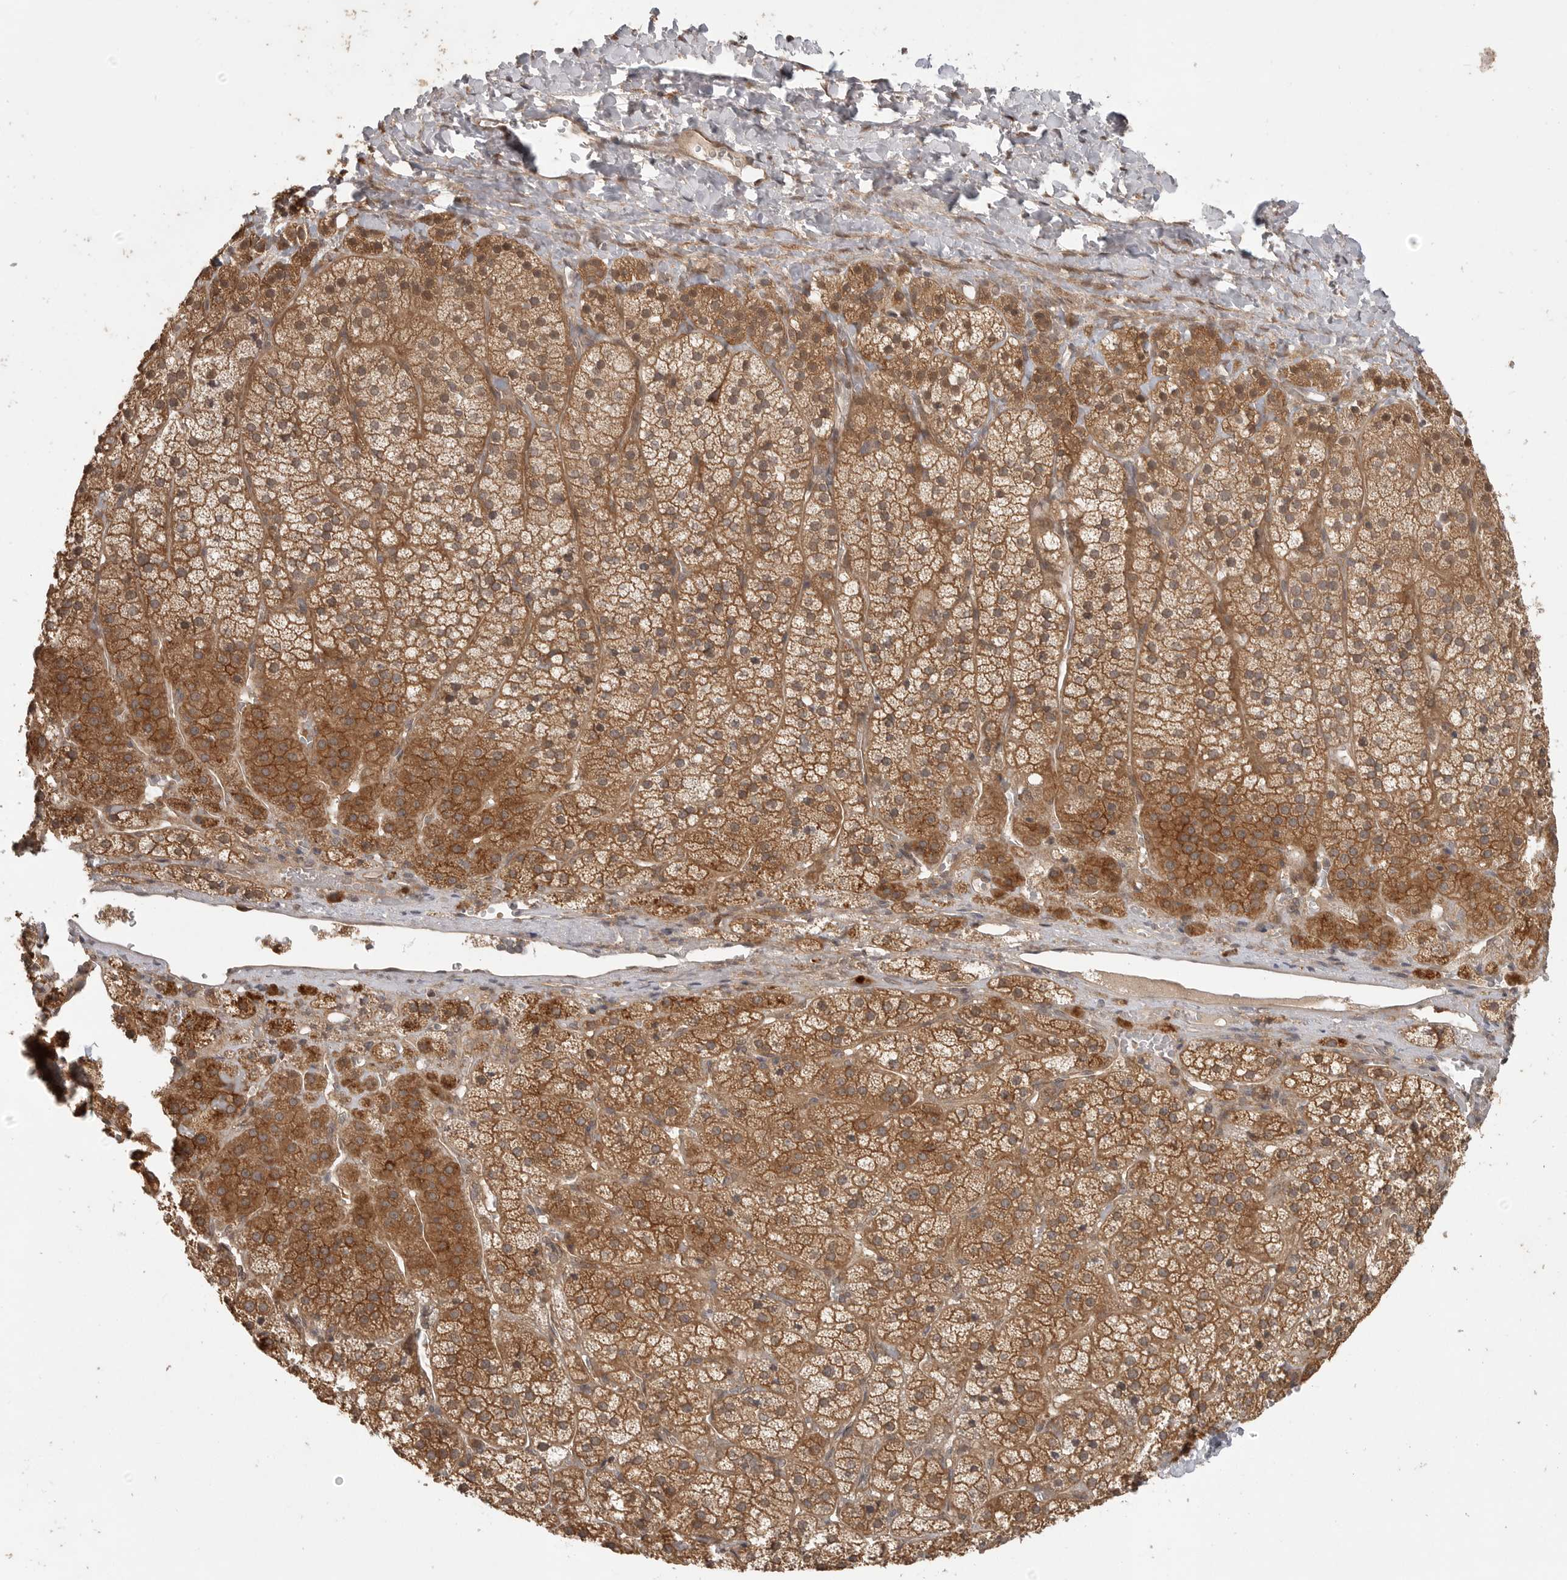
{"staining": {"intensity": "moderate", "quantity": ">75%", "location": "cytoplasmic/membranous"}, "tissue": "adrenal gland", "cell_type": "Glandular cells", "image_type": "normal", "snomed": [{"axis": "morphology", "description": "Normal tissue, NOS"}, {"axis": "topography", "description": "Adrenal gland"}], "caption": "Immunohistochemistry image of normal adrenal gland: adrenal gland stained using immunohistochemistry (IHC) shows medium levels of moderate protein expression localized specifically in the cytoplasmic/membranous of glandular cells, appearing as a cytoplasmic/membranous brown color.", "gene": "ZNF232", "patient": {"sex": "female", "age": 44}}